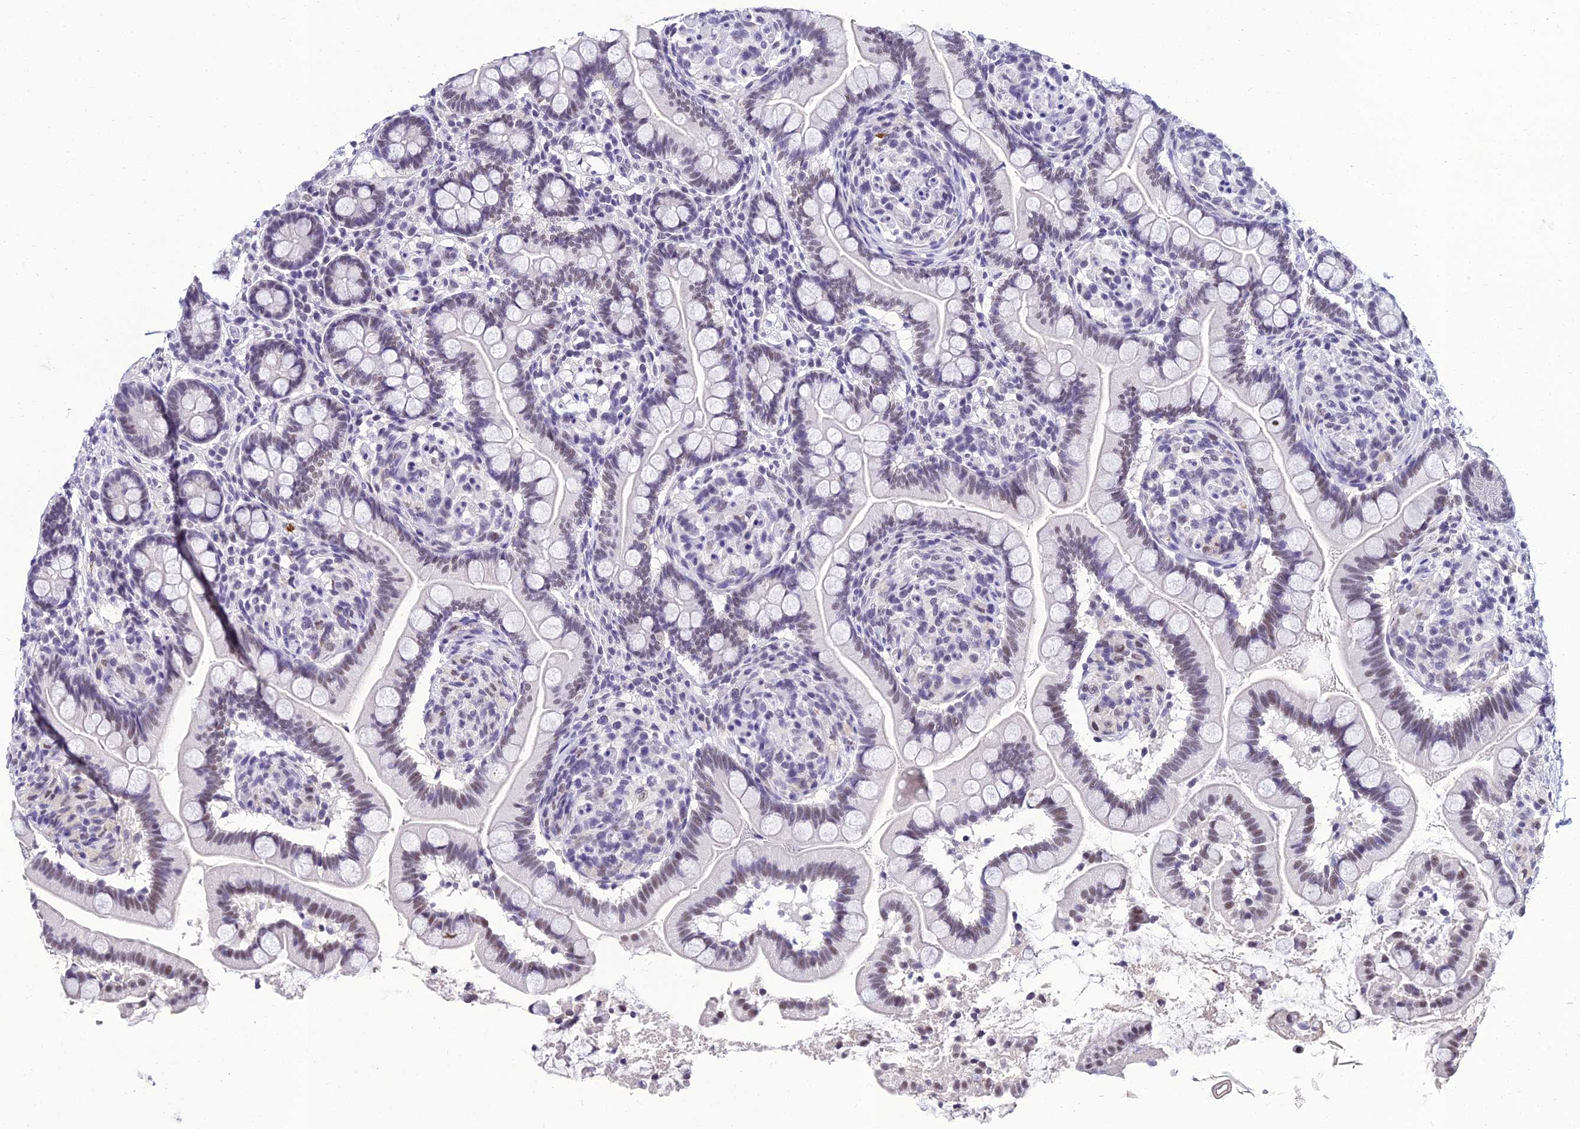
{"staining": {"intensity": "weak", "quantity": "25%-75%", "location": "nuclear"}, "tissue": "small intestine", "cell_type": "Glandular cells", "image_type": "normal", "snomed": [{"axis": "morphology", "description": "Normal tissue, NOS"}, {"axis": "topography", "description": "Small intestine"}], "caption": "The image exhibits staining of benign small intestine, revealing weak nuclear protein positivity (brown color) within glandular cells.", "gene": "PPP4R2", "patient": {"sex": "female", "age": 64}}